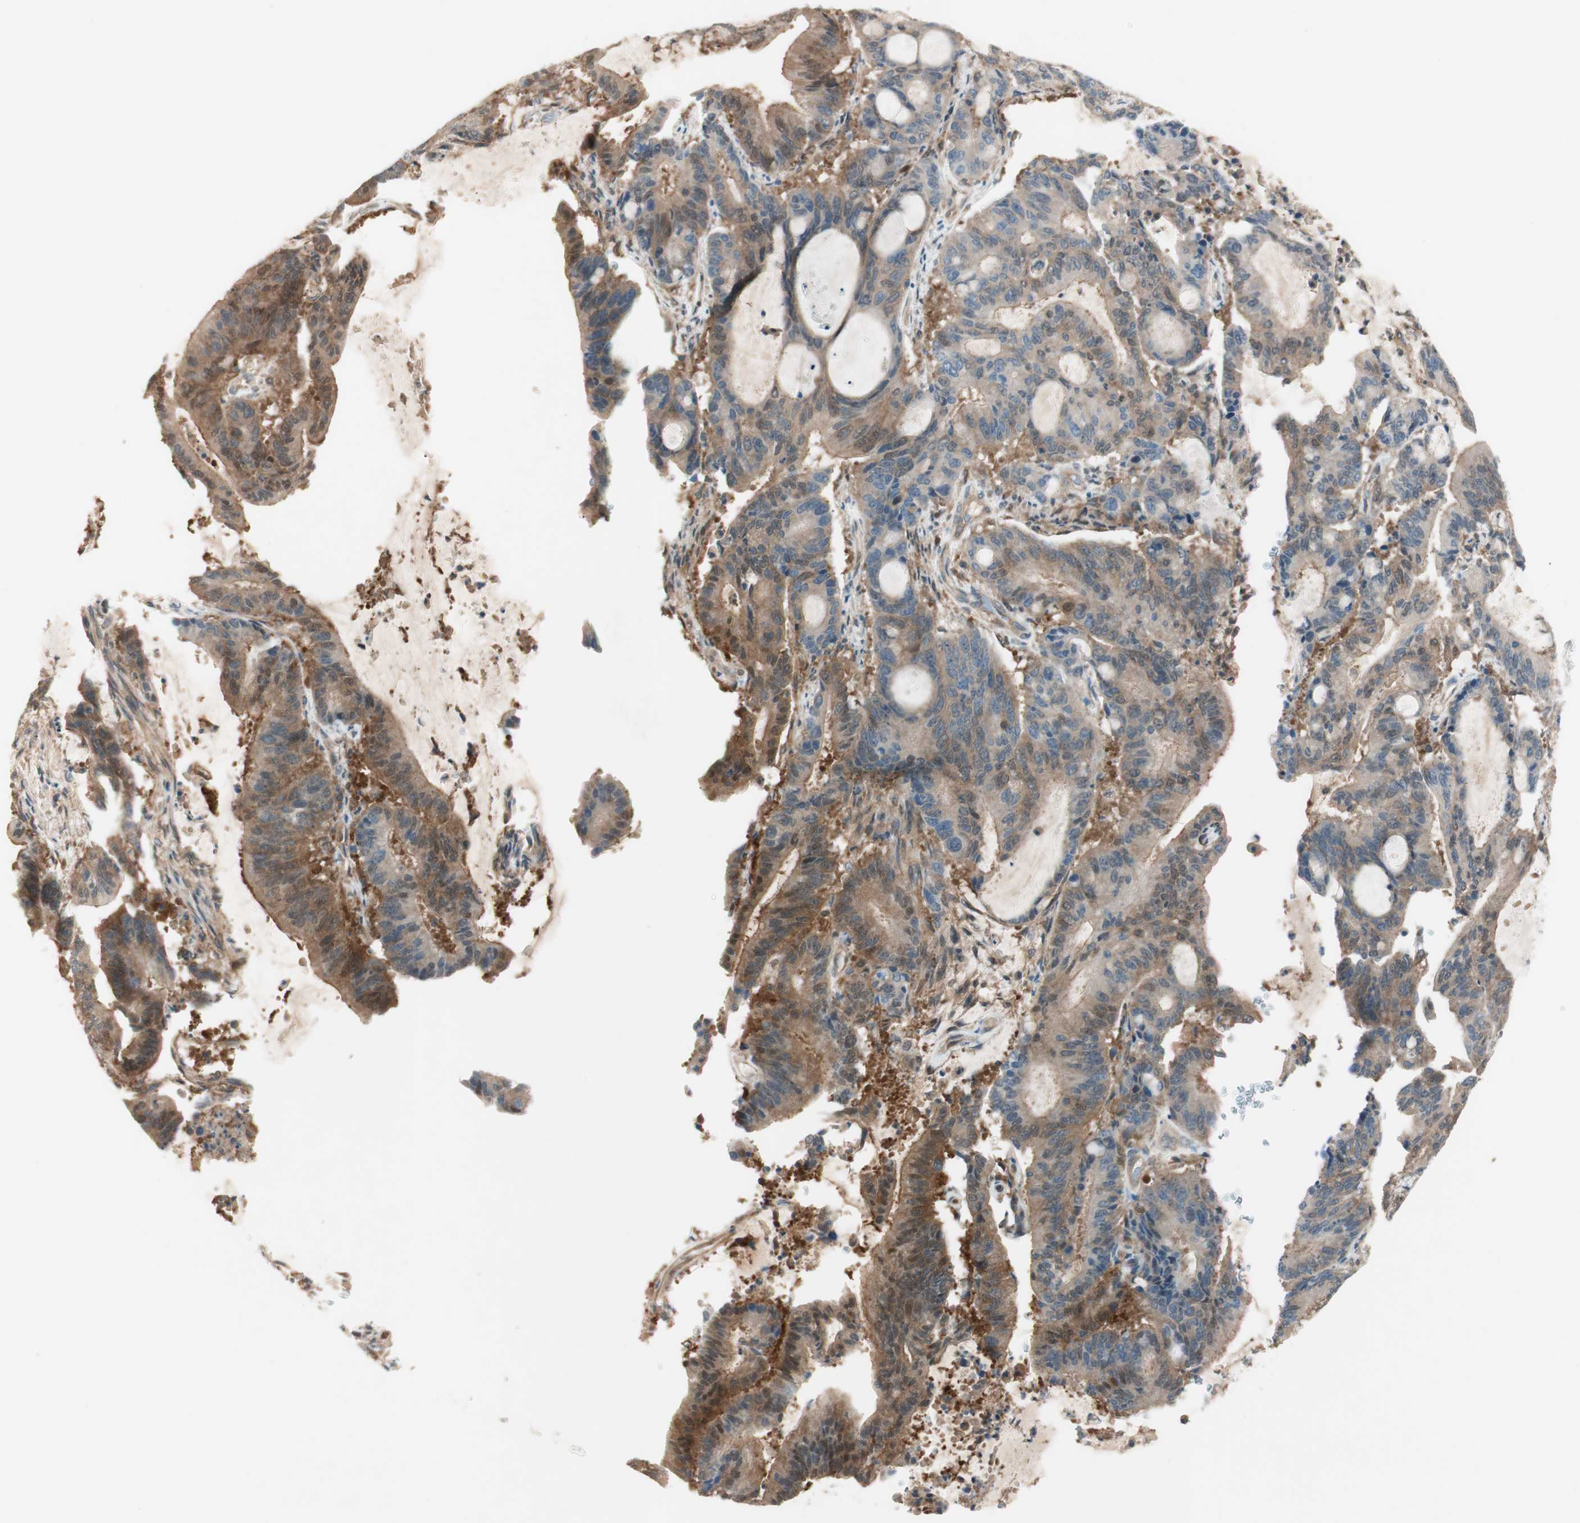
{"staining": {"intensity": "moderate", "quantity": "25%-75%", "location": "cytoplasmic/membranous"}, "tissue": "liver cancer", "cell_type": "Tumor cells", "image_type": "cancer", "snomed": [{"axis": "morphology", "description": "Cholangiocarcinoma"}, {"axis": "topography", "description": "Liver"}], "caption": "Immunohistochemical staining of human liver cancer demonstrates medium levels of moderate cytoplasmic/membranous positivity in about 25%-75% of tumor cells.", "gene": "GALT", "patient": {"sex": "female", "age": 73}}